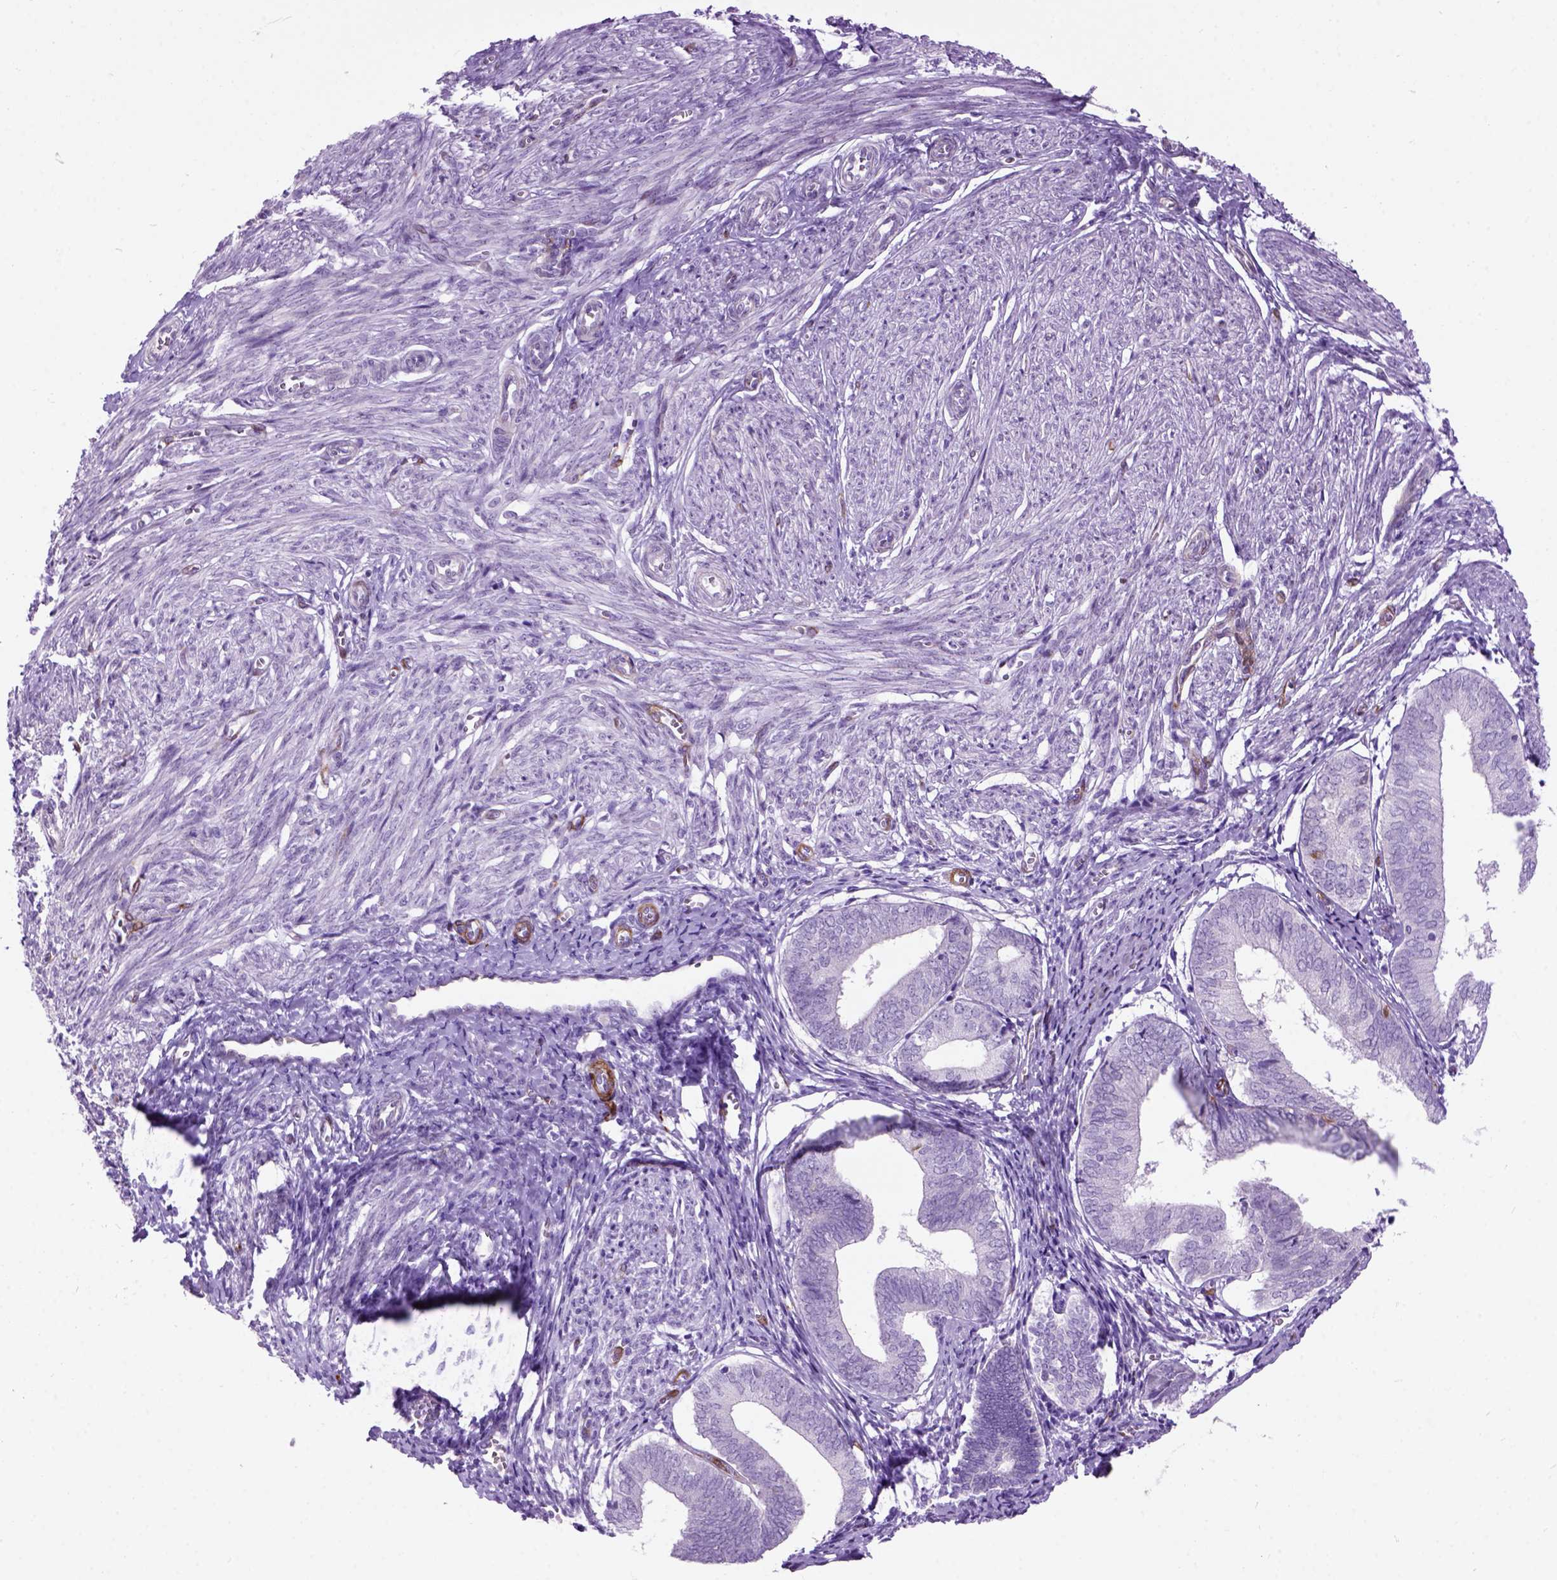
{"staining": {"intensity": "moderate", "quantity": "<25%", "location": "cytoplasmic/membranous"}, "tissue": "endometrium", "cell_type": "Cells in endometrial stroma", "image_type": "normal", "snomed": [{"axis": "morphology", "description": "Normal tissue, NOS"}, {"axis": "topography", "description": "Endometrium"}], "caption": "Immunohistochemical staining of benign endometrium exhibits <25% levels of moderate cytoplasmic/membranous protein positivity in approximately <25% of cells in endometrial stroma.", "gene": "MAPT", "patient": {"sex": "female", "age": 50}}